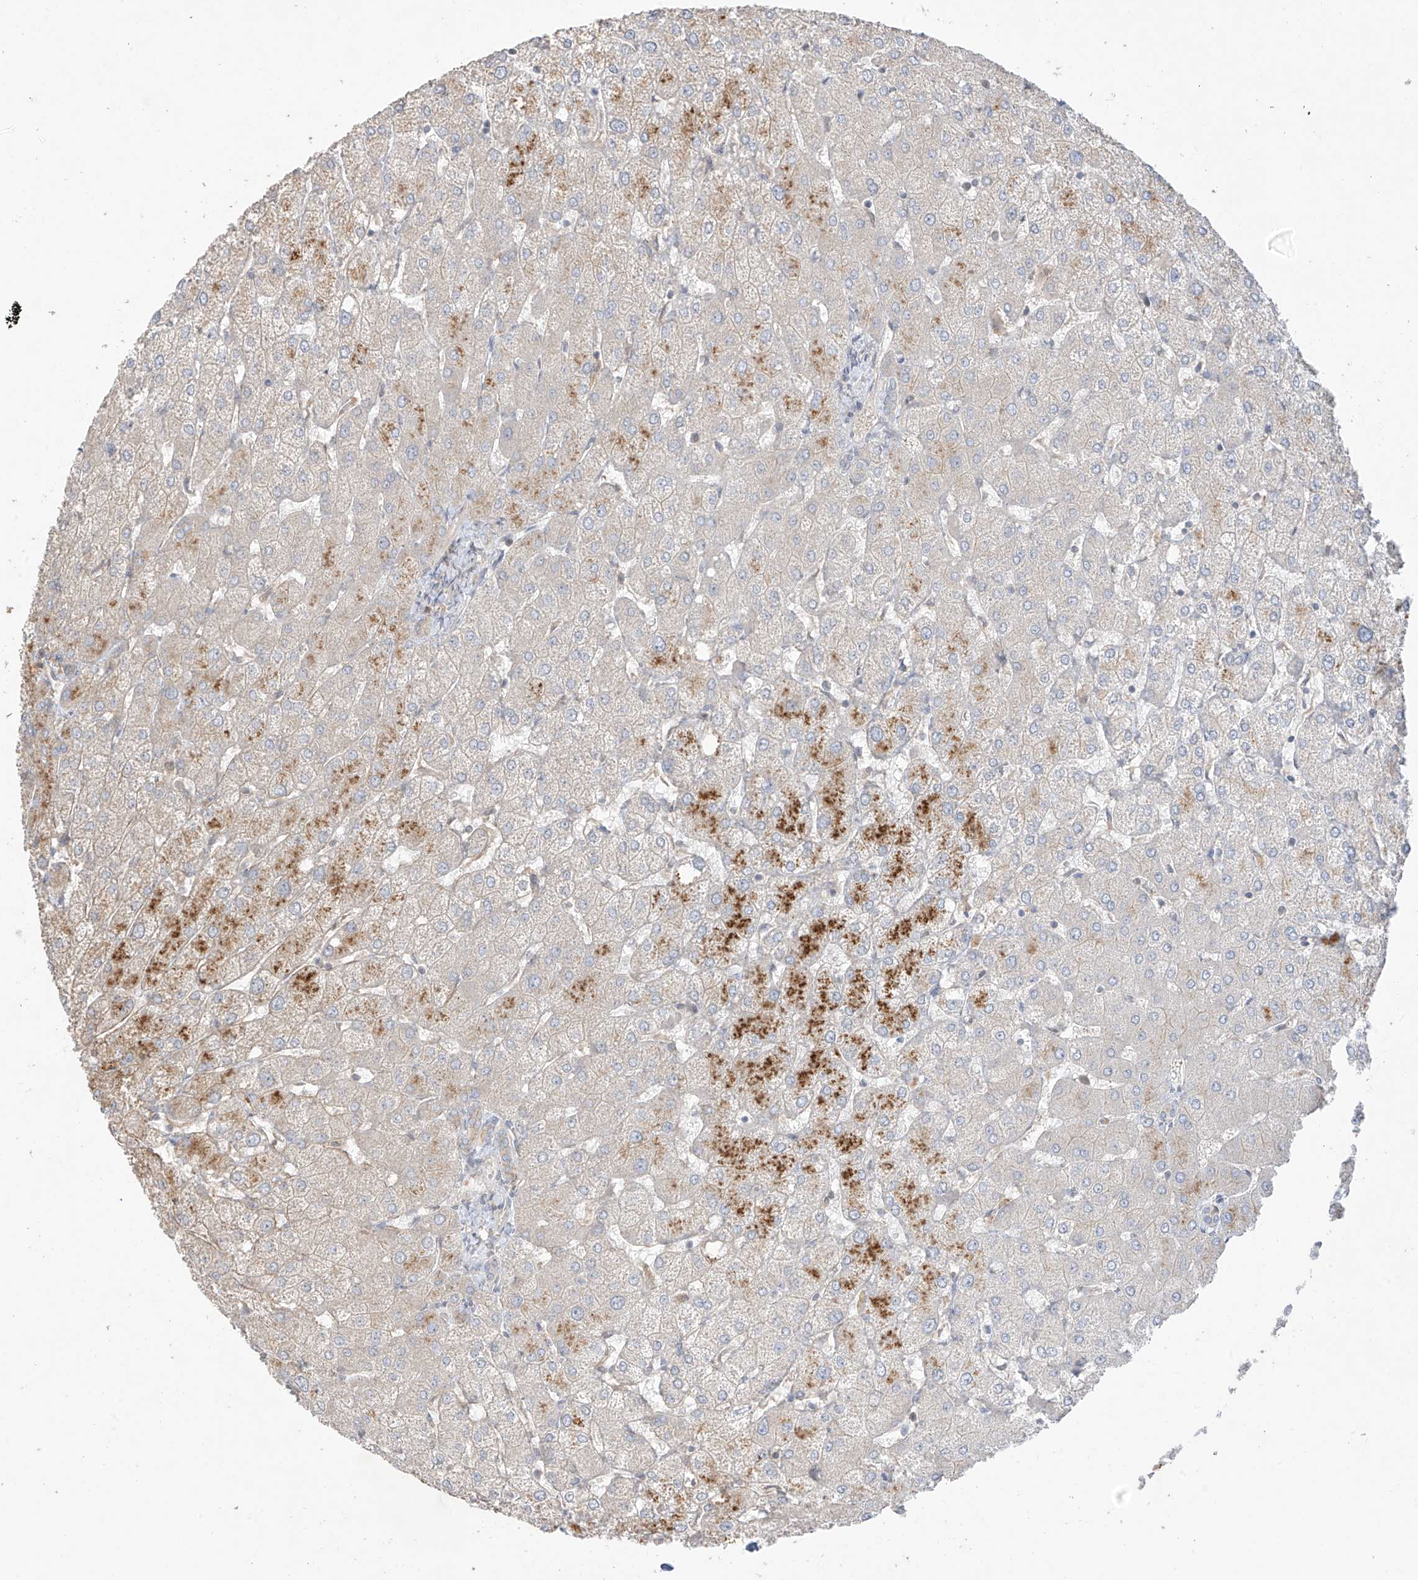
{"staining": {"intensity": "negative", "quantity": "none", "location": "none"}, "tissue": "liver", "cell_type": "Cholangiocytes", "image_type": "normal", "snomed": [{"axis": "morphology", "description": "Normal tissue, NOS"}, {"axis": "topography", "description": "Liver"}], "caption": "Immunohistochemistry photomicrograph of unremarkable human liver stained for a protein (brown), which demonstrates no staining in cholangiocytes.", "gene": "ANGEL2", "patient": {"sex": "female", "age": 54}}